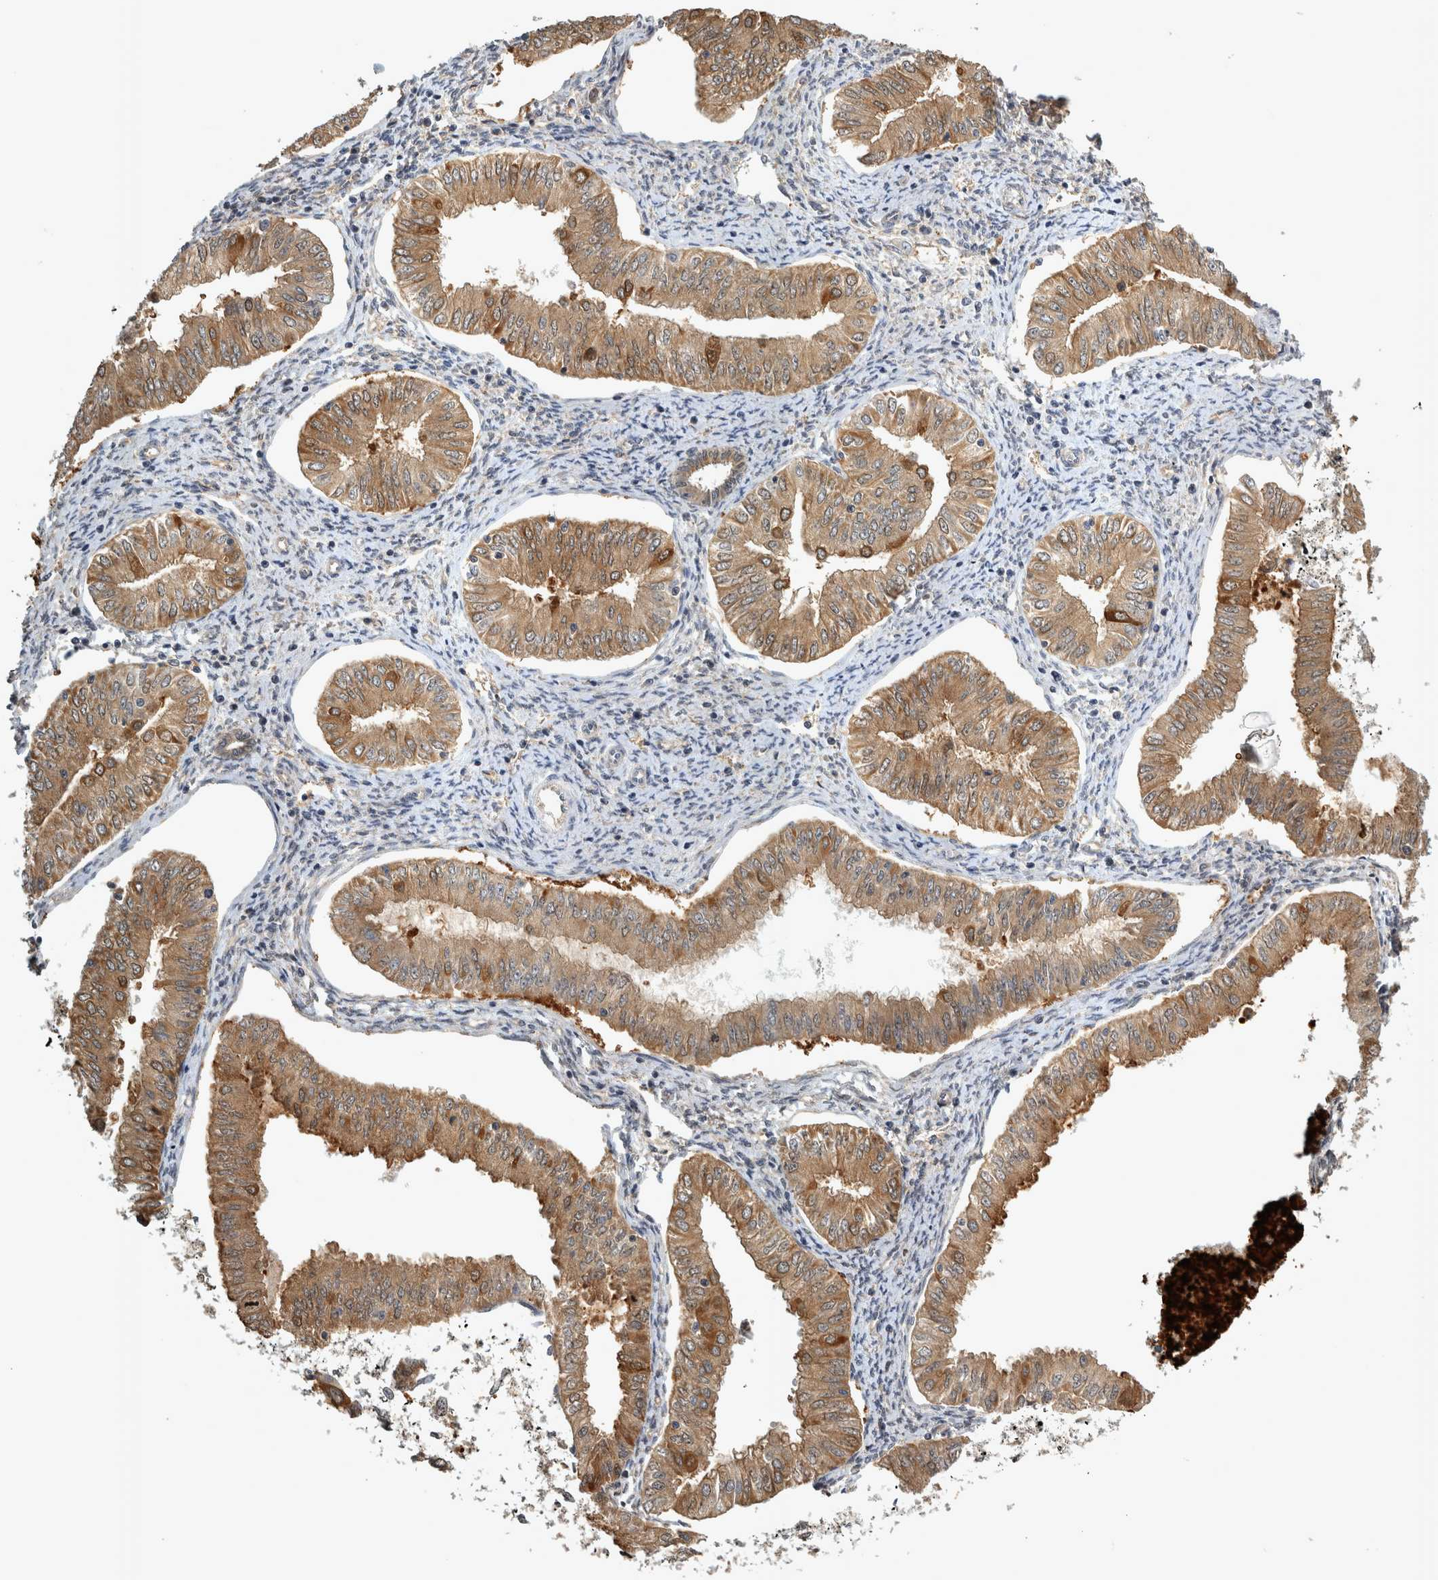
{"staining": {"intensity": "moderate", "quantity": ">75%", "location": "cytoplasmic/membranous"}, "tissue": "endometrial cancer", "cell_type": "Tumor cells", "image_type": "cancer", "snomed": [{"axis": "morphology", "description": "Normal tissue, NOS"}, {"axis": "morphology", "description": "Adenocarcinoma, NOS"}, {"axis": "topography", "description": "Endometrium"}], "caption": "A high-resolution micrograph shows immunohistochemistry staining of adenocarcinoma (endometrial), which demonstrates moderate cytoplasmic/membranous expression in about >75% of tumor cells.", "gene": "TRMT61B", "patient": {"sex": "female", "age": 53}}